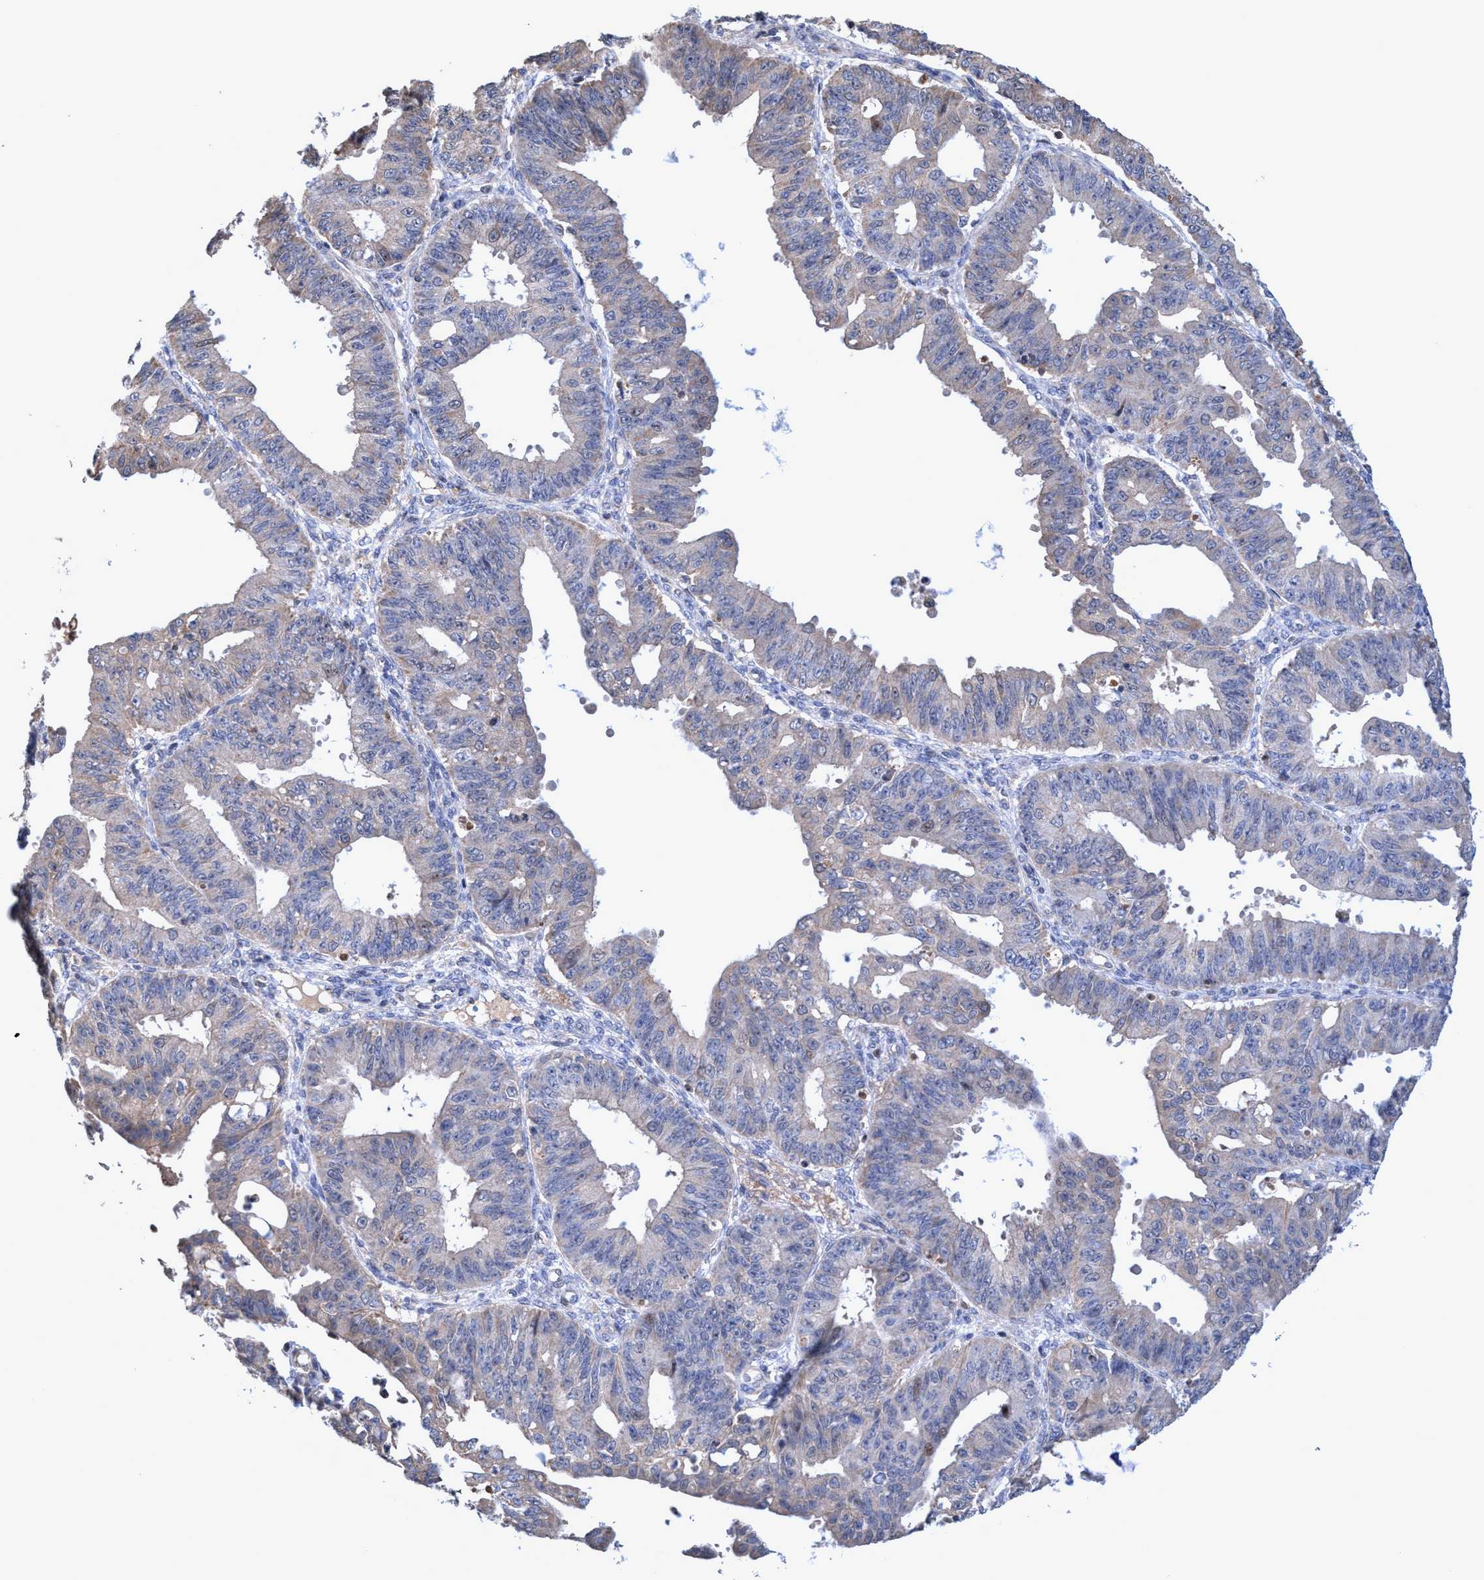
{"staining": {"intensity": "weak", "quantity": "<25%", "location": "cytoplasmic/membranous"}, "tissue": "ovarian cancer", "cell_type": "Tumor cells", "image_type": "cancer", "snomed": [{"axis": "morphology", "description": "Carcinoma, endometroid"}, {"axis": "topography", "description": "Ovary"}], "caption": "DAB immunohistochemical staining of ovarian cancer (endometroid carcinoma) displays no significant staining in tumor cells.", "gene": "ZNF677", "patient": {"sex": "female", "age": 42}}